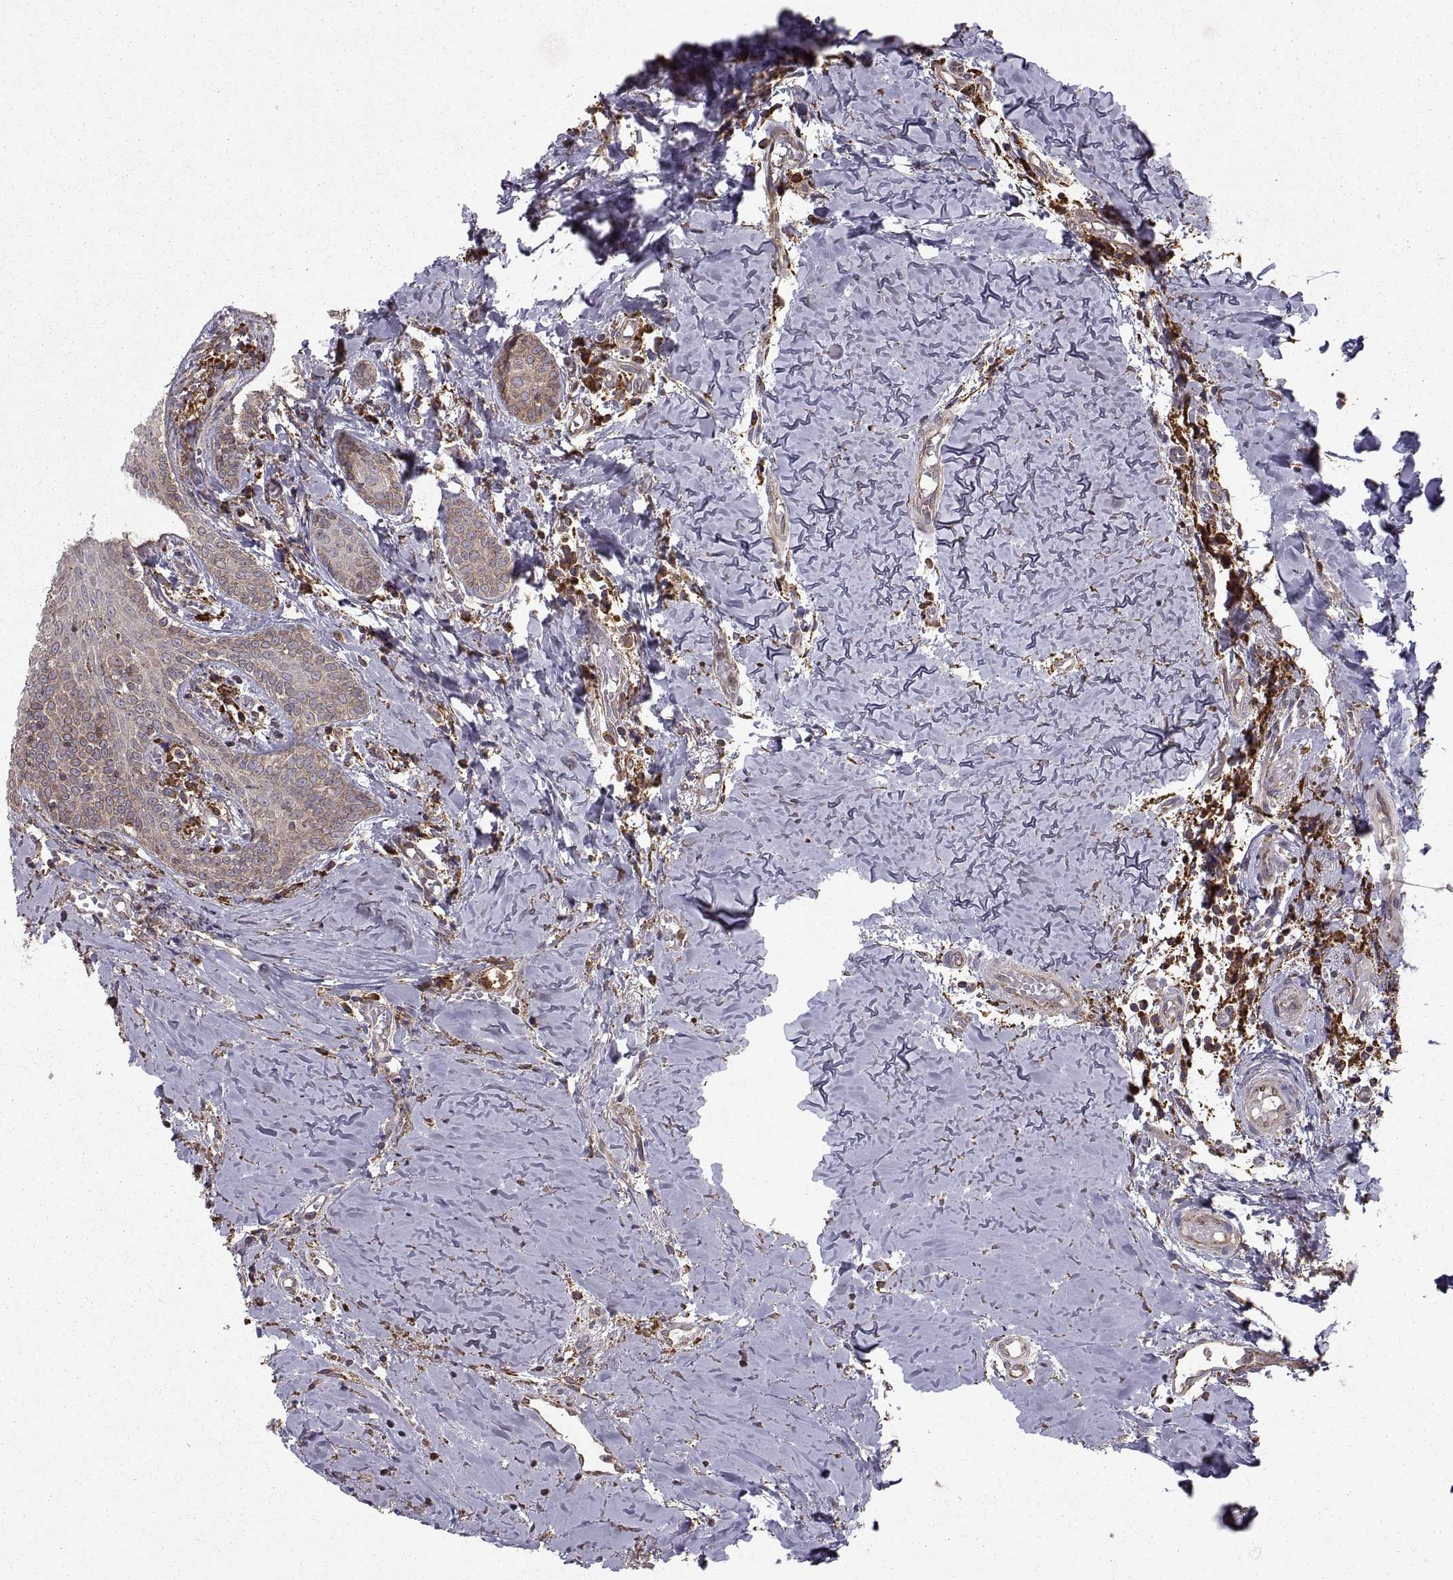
{"staining": {"intensity": "weak", "quantity": "25%-75%", "location": "cytoplasmic/membranous"}, "tissue": "head and neck cancer", "cell_type": "Tumor cells", "image_type": "cancer", "snomed": [{"axis": "morphology", "description": "Normal tissue, NOS"}, {"axis": "morphology", "description": "Squamous cell carcinoma, NOS"}, {"axis": "topography", "description": "Oral tissue"}, {"axis": "topography", "description": "Salivary gland"}, {"axis": "topography", "description": "Head-Neck"}], "caption": "Head and neck cancer stained with IHC reveals weak cytoplasmic/membranous expression in approximately 25%-75% of tumor cells. (Stains: DAB (3,3'-diaminobenzidine) in brown, nuclei in blue, Microscopy: brightfield microscopy at high magnification).", "gene": "PDIA3", "patient": {"sex": "female", "age": 62}}